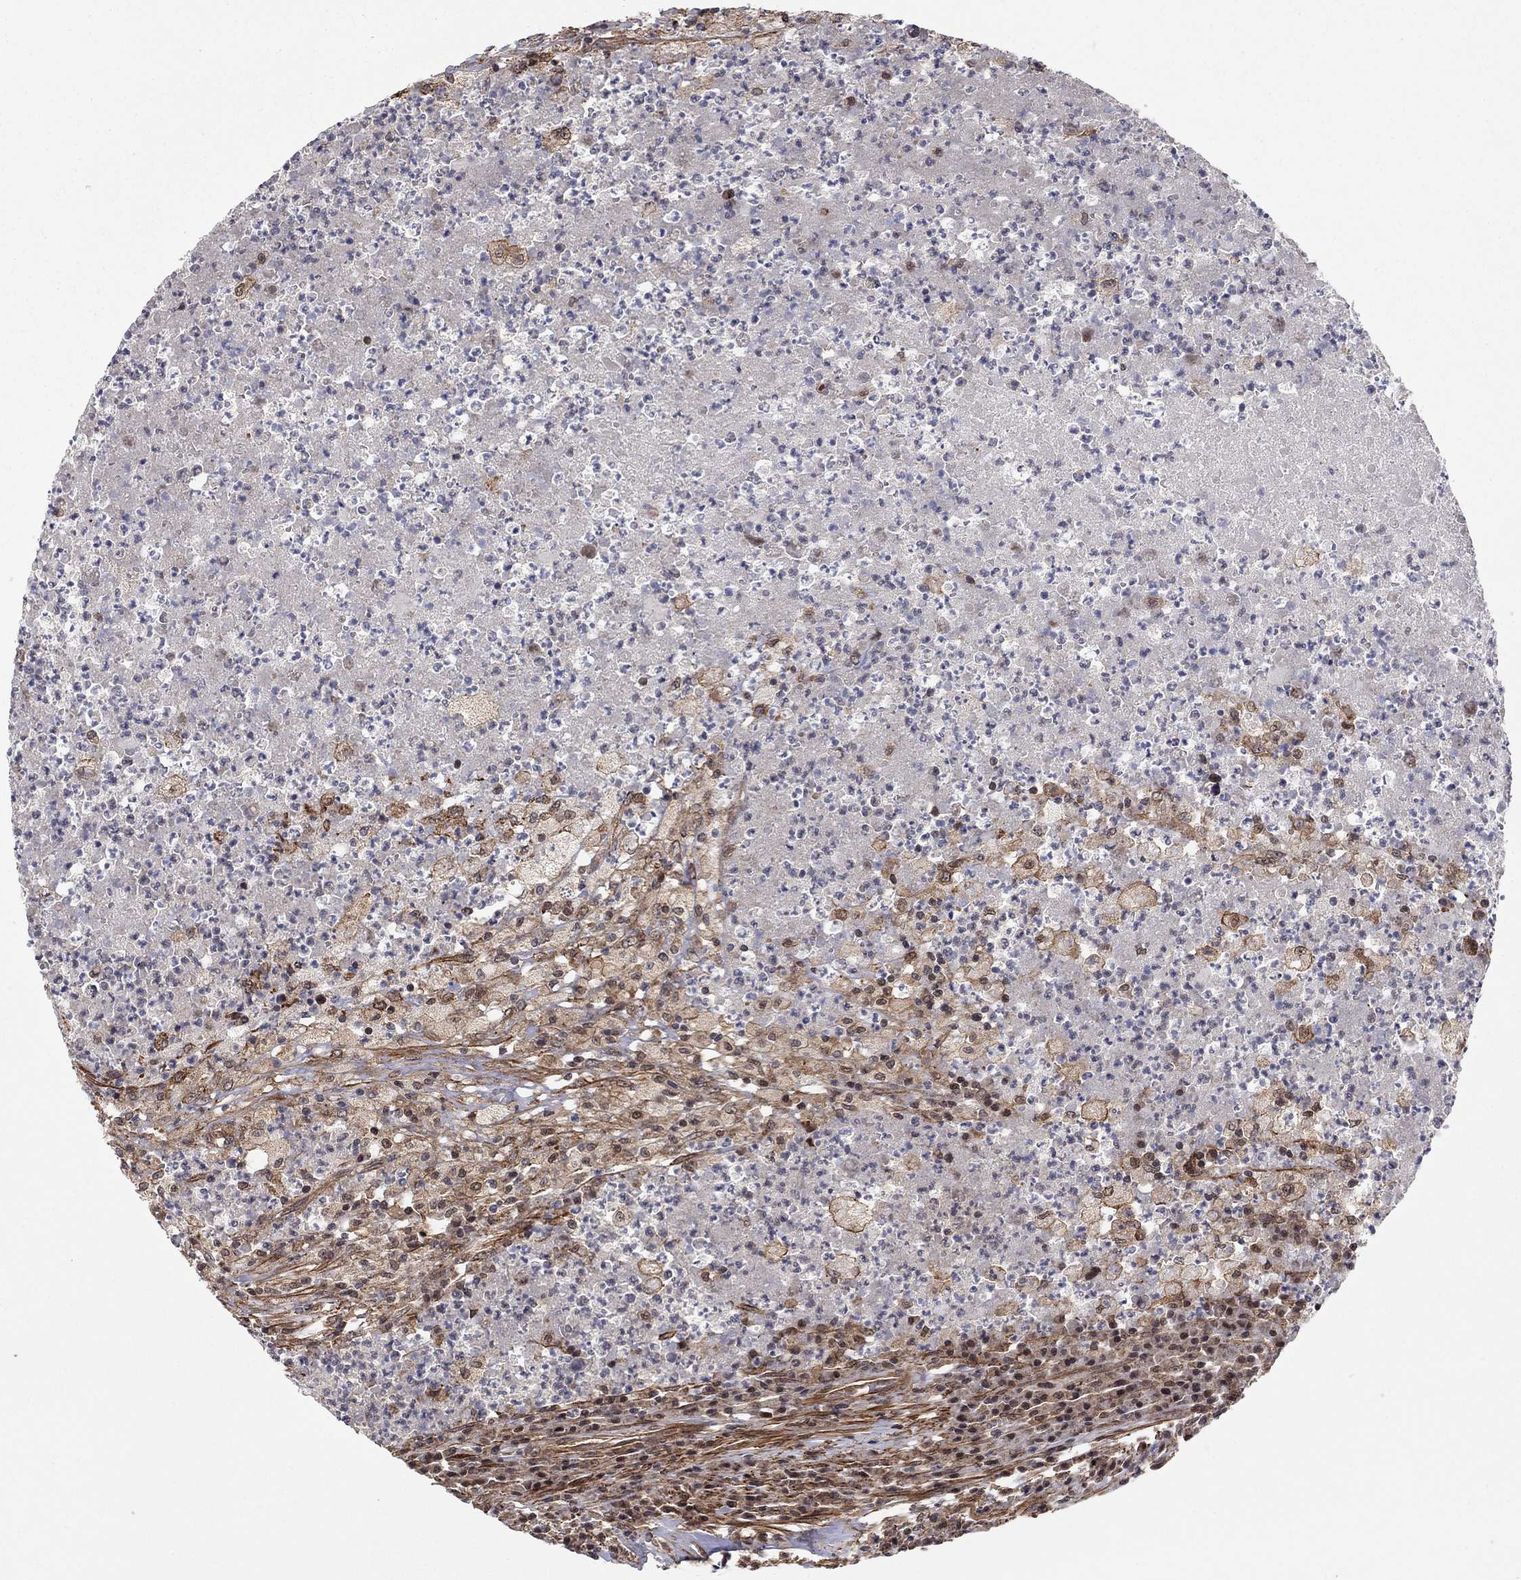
{"staining": {"intensity": "moderate", "quantity": "25%-75%", "location": "cytoplasmic/membranous"}, "tissue": "testis cancer", "cell_type": "Tumor cells", "image_type": "cancer", "snomed": [{"axis": "morphology", "description": "Necrosis, NOS"}, {"axis": "morphology", "description": "Carcinoma, Embryonal, NOS"}, {"axis": "topography", "description": "Testis"}], "caption": "This photomicrograph exhibits IHC staining of testis cancer, with medium moderate cytoplasmic/membranous staining in approximately 25%-75% of tumor cells.", "gene": "TDP1", "patient": {"sex": "male", "age": 19}}